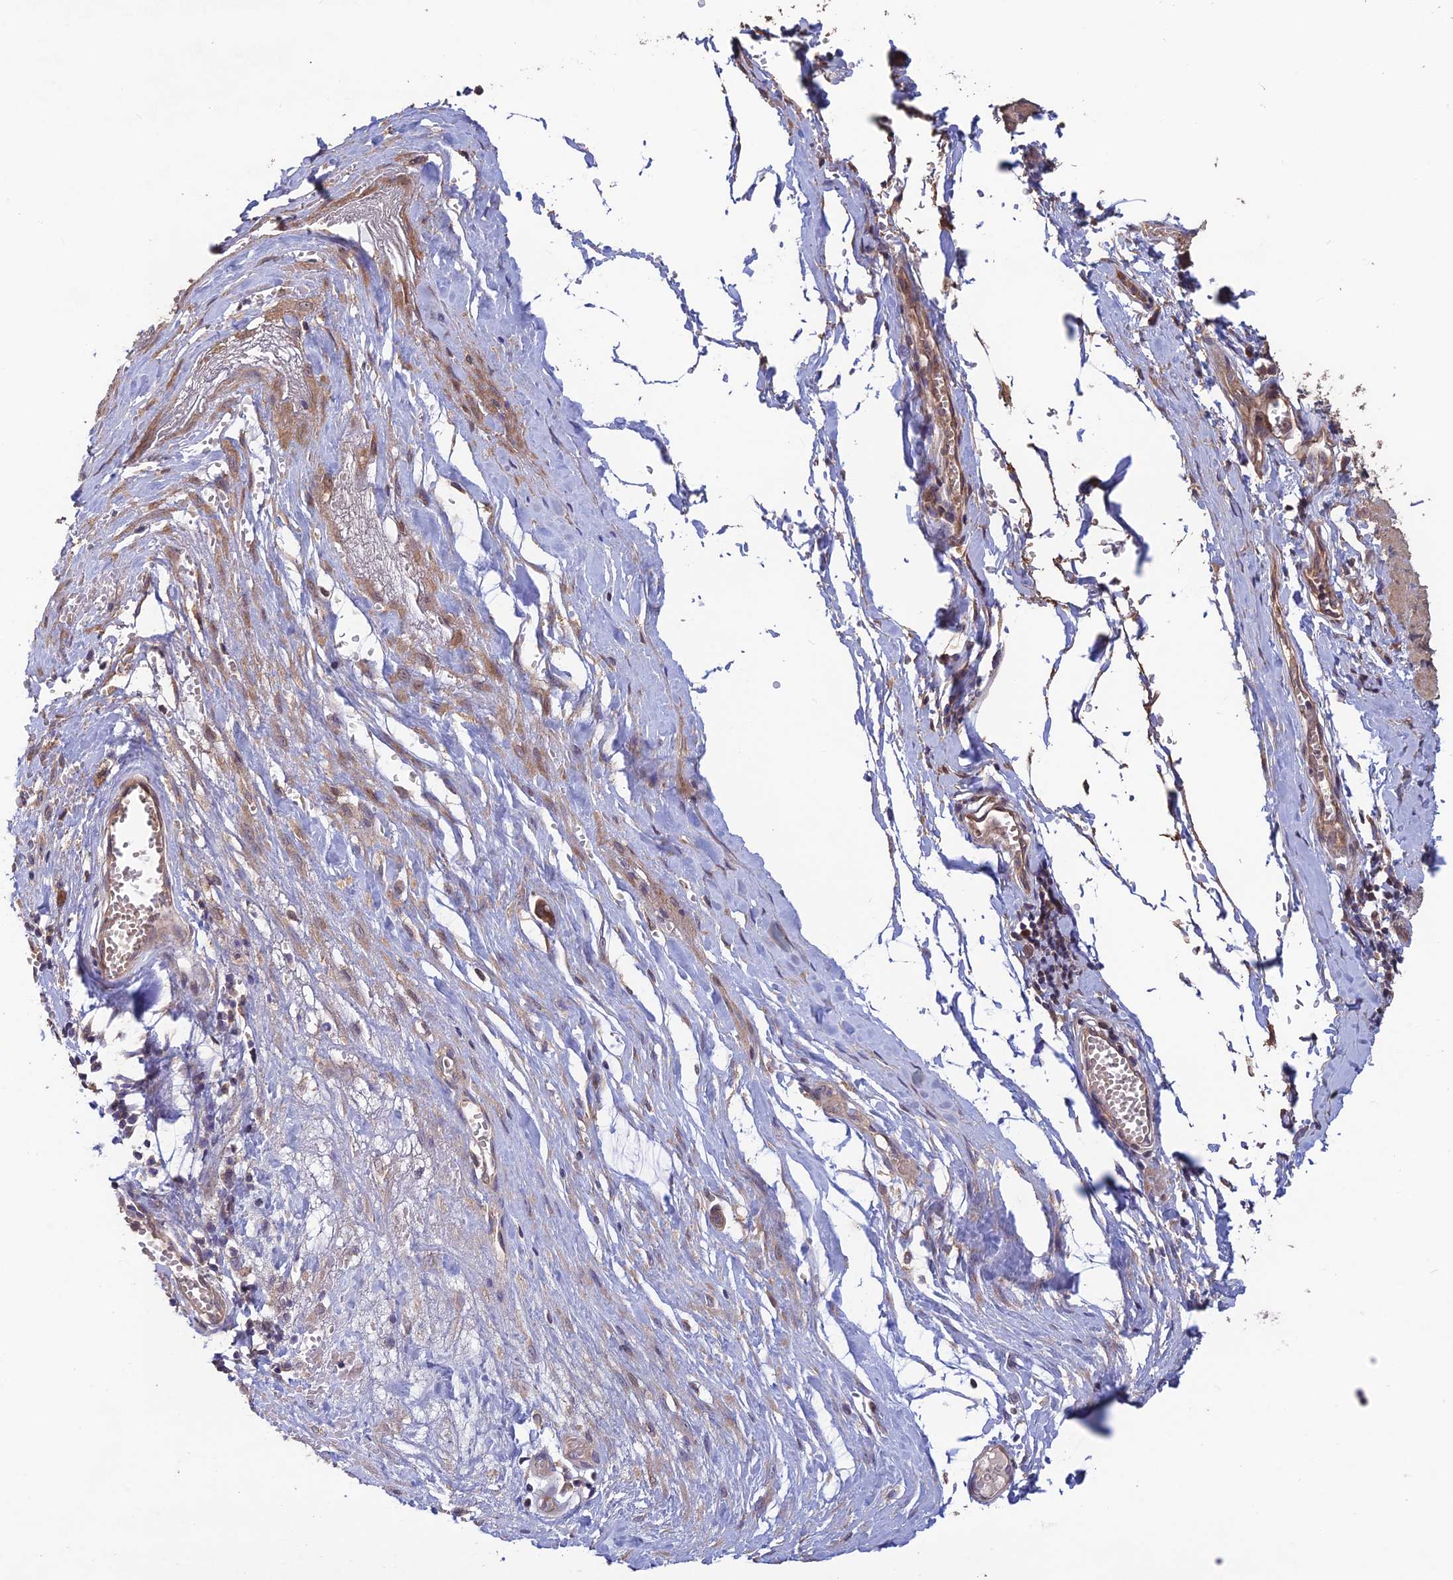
{"staining": {"intensity": "moderate", "quantity": ">75%", "location": "cytoplasmic/membranous"}, "tissue": "smooth muscle", "cell_type": "Smooth muscle cells", "image_type": "normal", "snomed": [{"axis": "morphology", "description": "Normal tissue, NOS"}, {"axis": "morphology", "description": "Adenocarcinoma, NOS"}, {"axis": "topography", "description": "Colon"}, {"axis": "topography", "description": "Peripheral nerve tissue"}], "caption": "A brown stain highlights moderate cytoplasmic/membranous staining of a protein in smooth muscle cells of unremarkable human smooth muscle.", "gene": "SHISA5", "patient": {"sex": "male", "age": 14}}